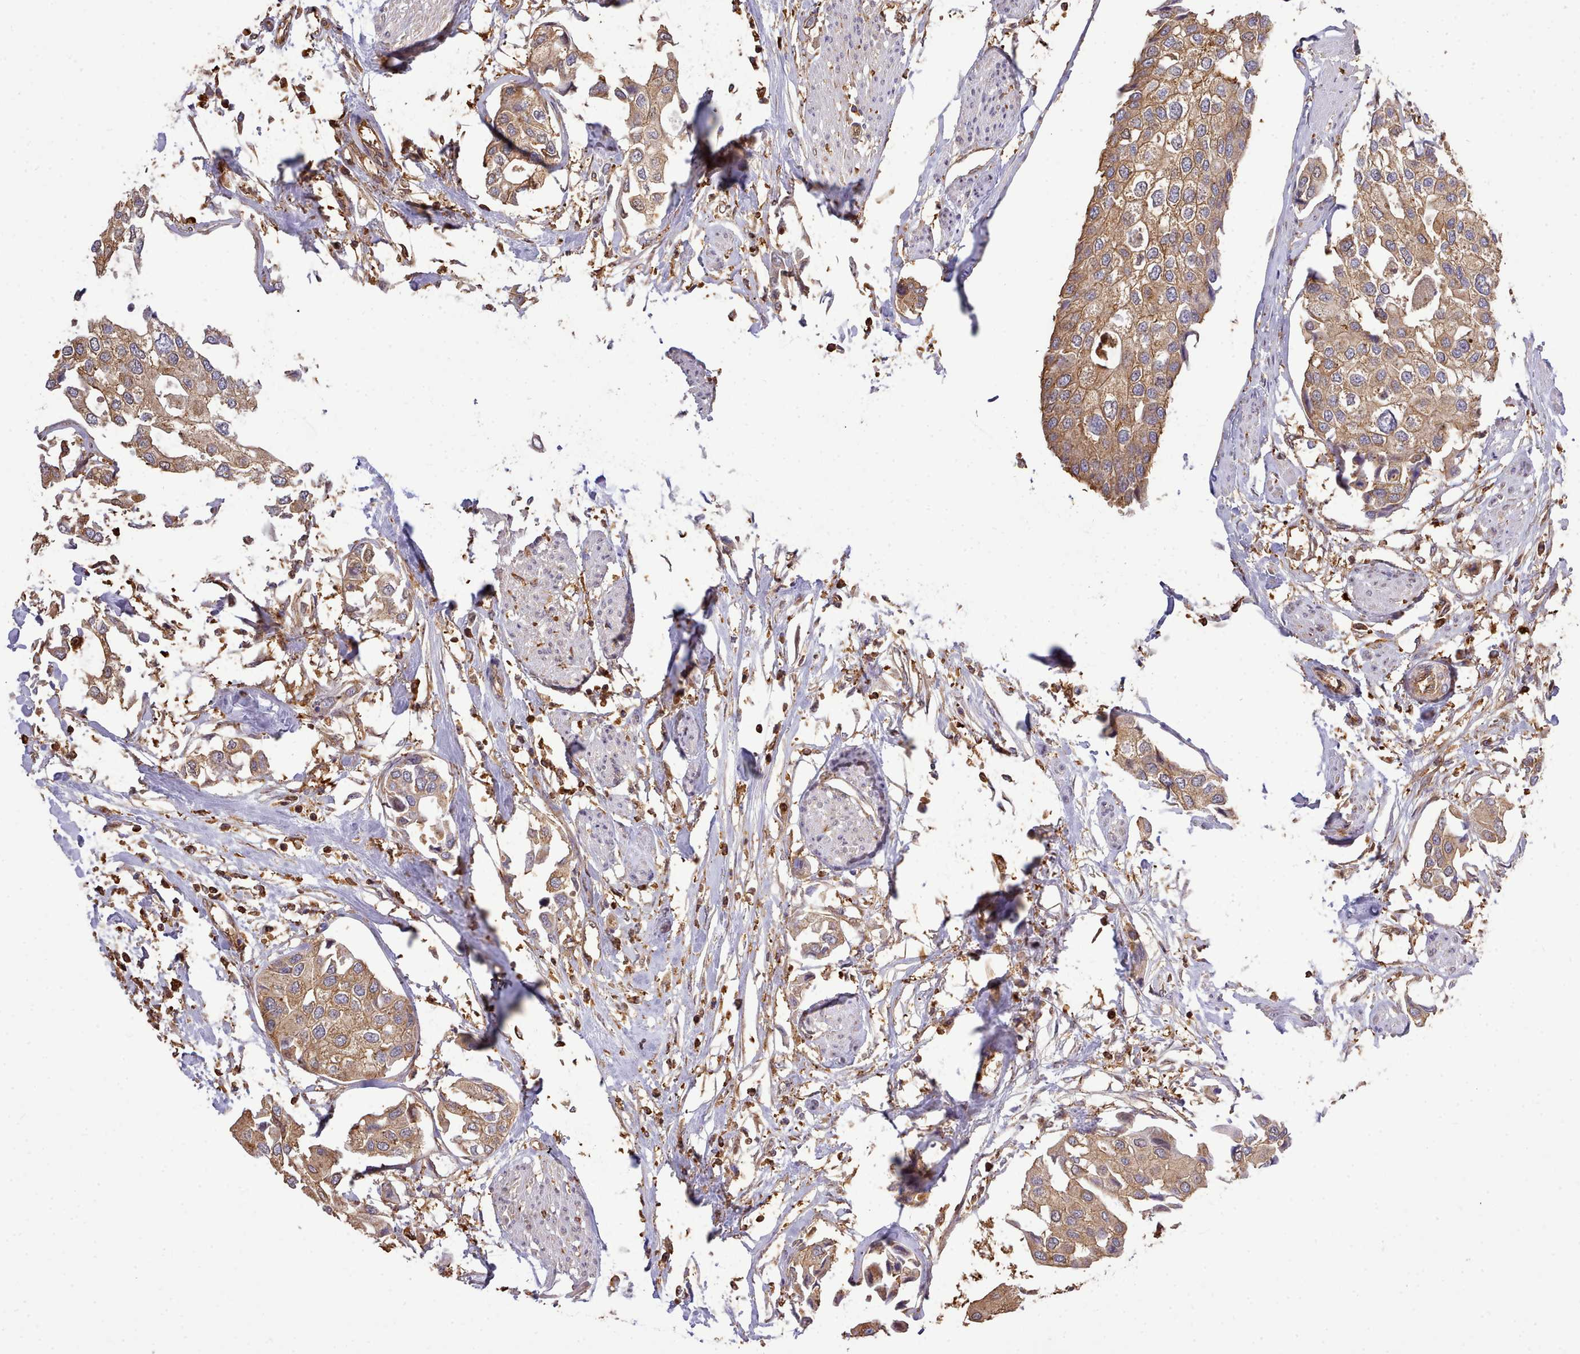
{"staining": {"intensity": "moderate", "quantity": ">75%", "location": "cytoplasmic/membranous"}, "tissue": "urothelial cancer", "cell_type": "Tumor cells", "image_type": "cancer", "snomed": [{"axis": "morphology", "description": "Urothelial carcinoma, High grade"}, {"axis": "topography", "description": "Urinary bladder"}], "caption": "High-grade urothelial carcinoma was stained to show a protein in brown. There is medium levels of moderate cytoplasmic/membranous expression in about >75% of tumor cells.", "gene": "CAPZA1", "patient": {"sex": "male", "age": 64}}